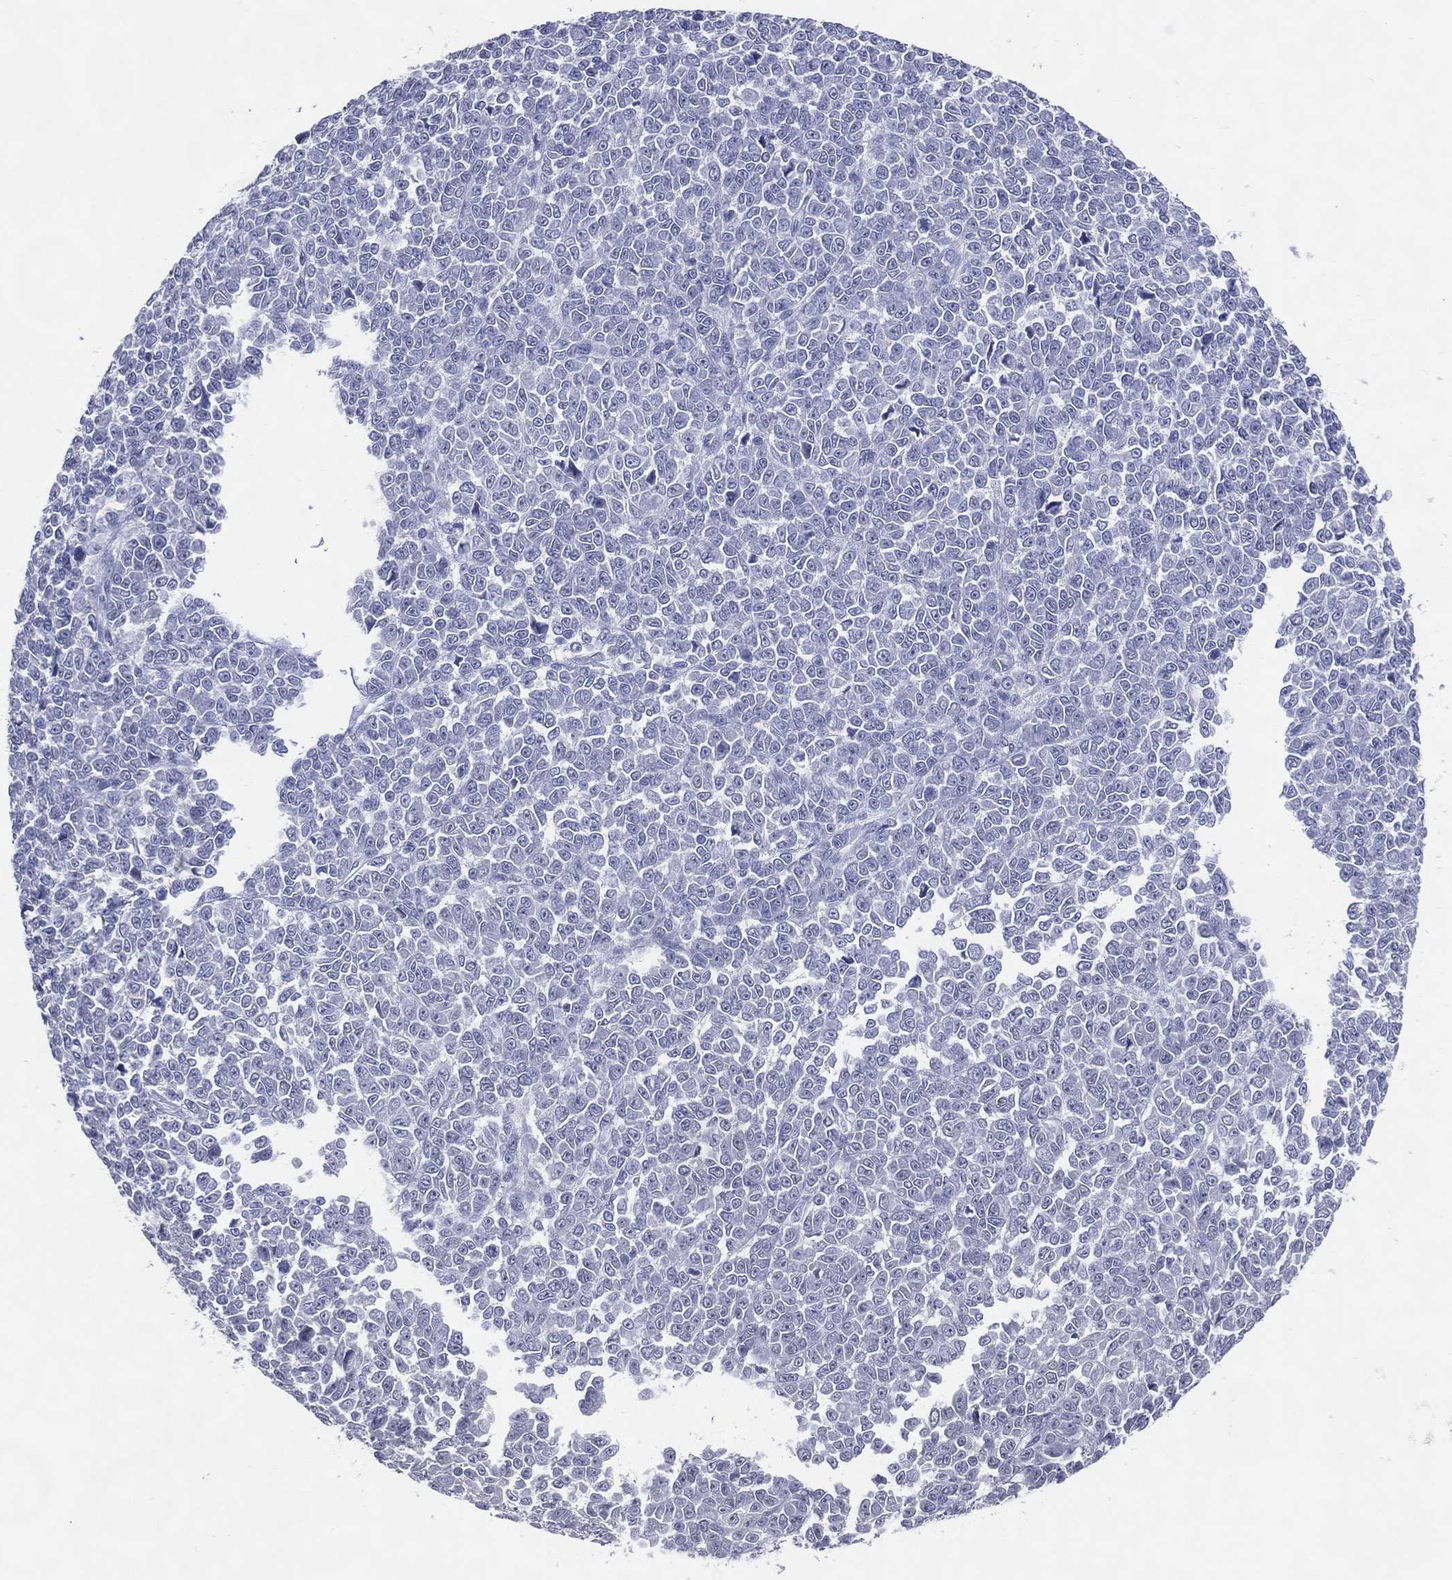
{"staining": {"intensity": "negative", "quantity": "none", "location": "none"}, "tissue": "melanoma", "cell_type": "Tumor cells", "image_type": "cancer", "snomed": [{"axis": "morphology", "description": "Malignant melanoma, NOS"}, {"axis": "topography", "description": "Skin"}], "caption": "Photomicrograph shows no protein staining in tumor cells of malignant melanoma tissue.", "gene": "CFAP58", "patient": {"sex": "female", "age": 95}}